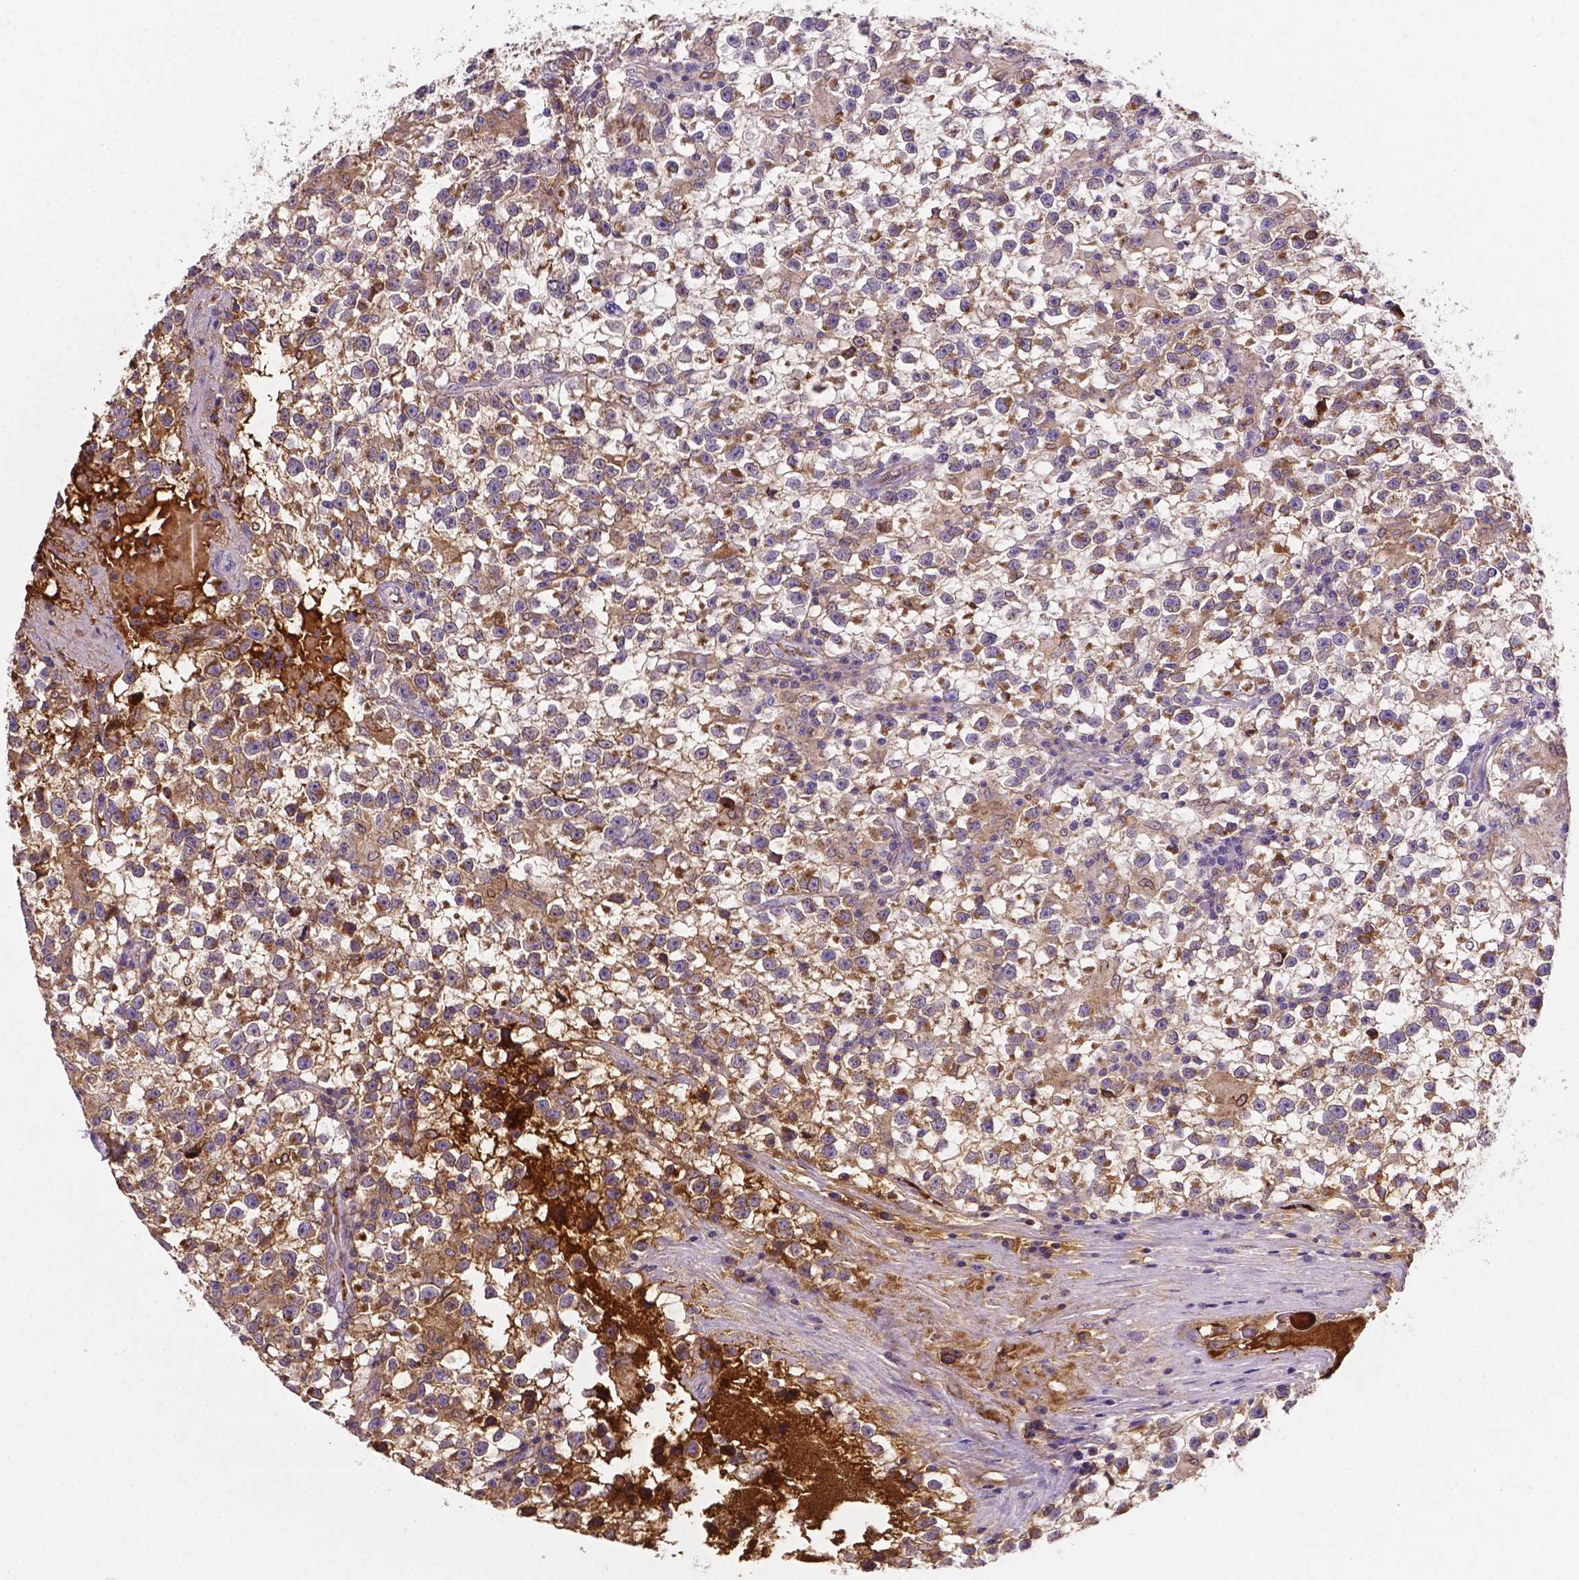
{"staining": {"intensity": "moderate", "quantity": ">75%", "location": "cytoplasmic/membranous"}, "tissue": "testis cancer", "cell_type": "Tumor cells", "image_type": "cancer", "snomed": [{"axis": "morphology", "description": "Seminoma, NOS"}, {"axis": "topography", "description": "Testis"}], "caption": "Immunohistochemical staining of testis seminoma shows moderate cytoplasmic/membranous protein staining in about >75% of tumor cells.", "gene": "APOE", "patient": {"sex": "male", "age": 31}}